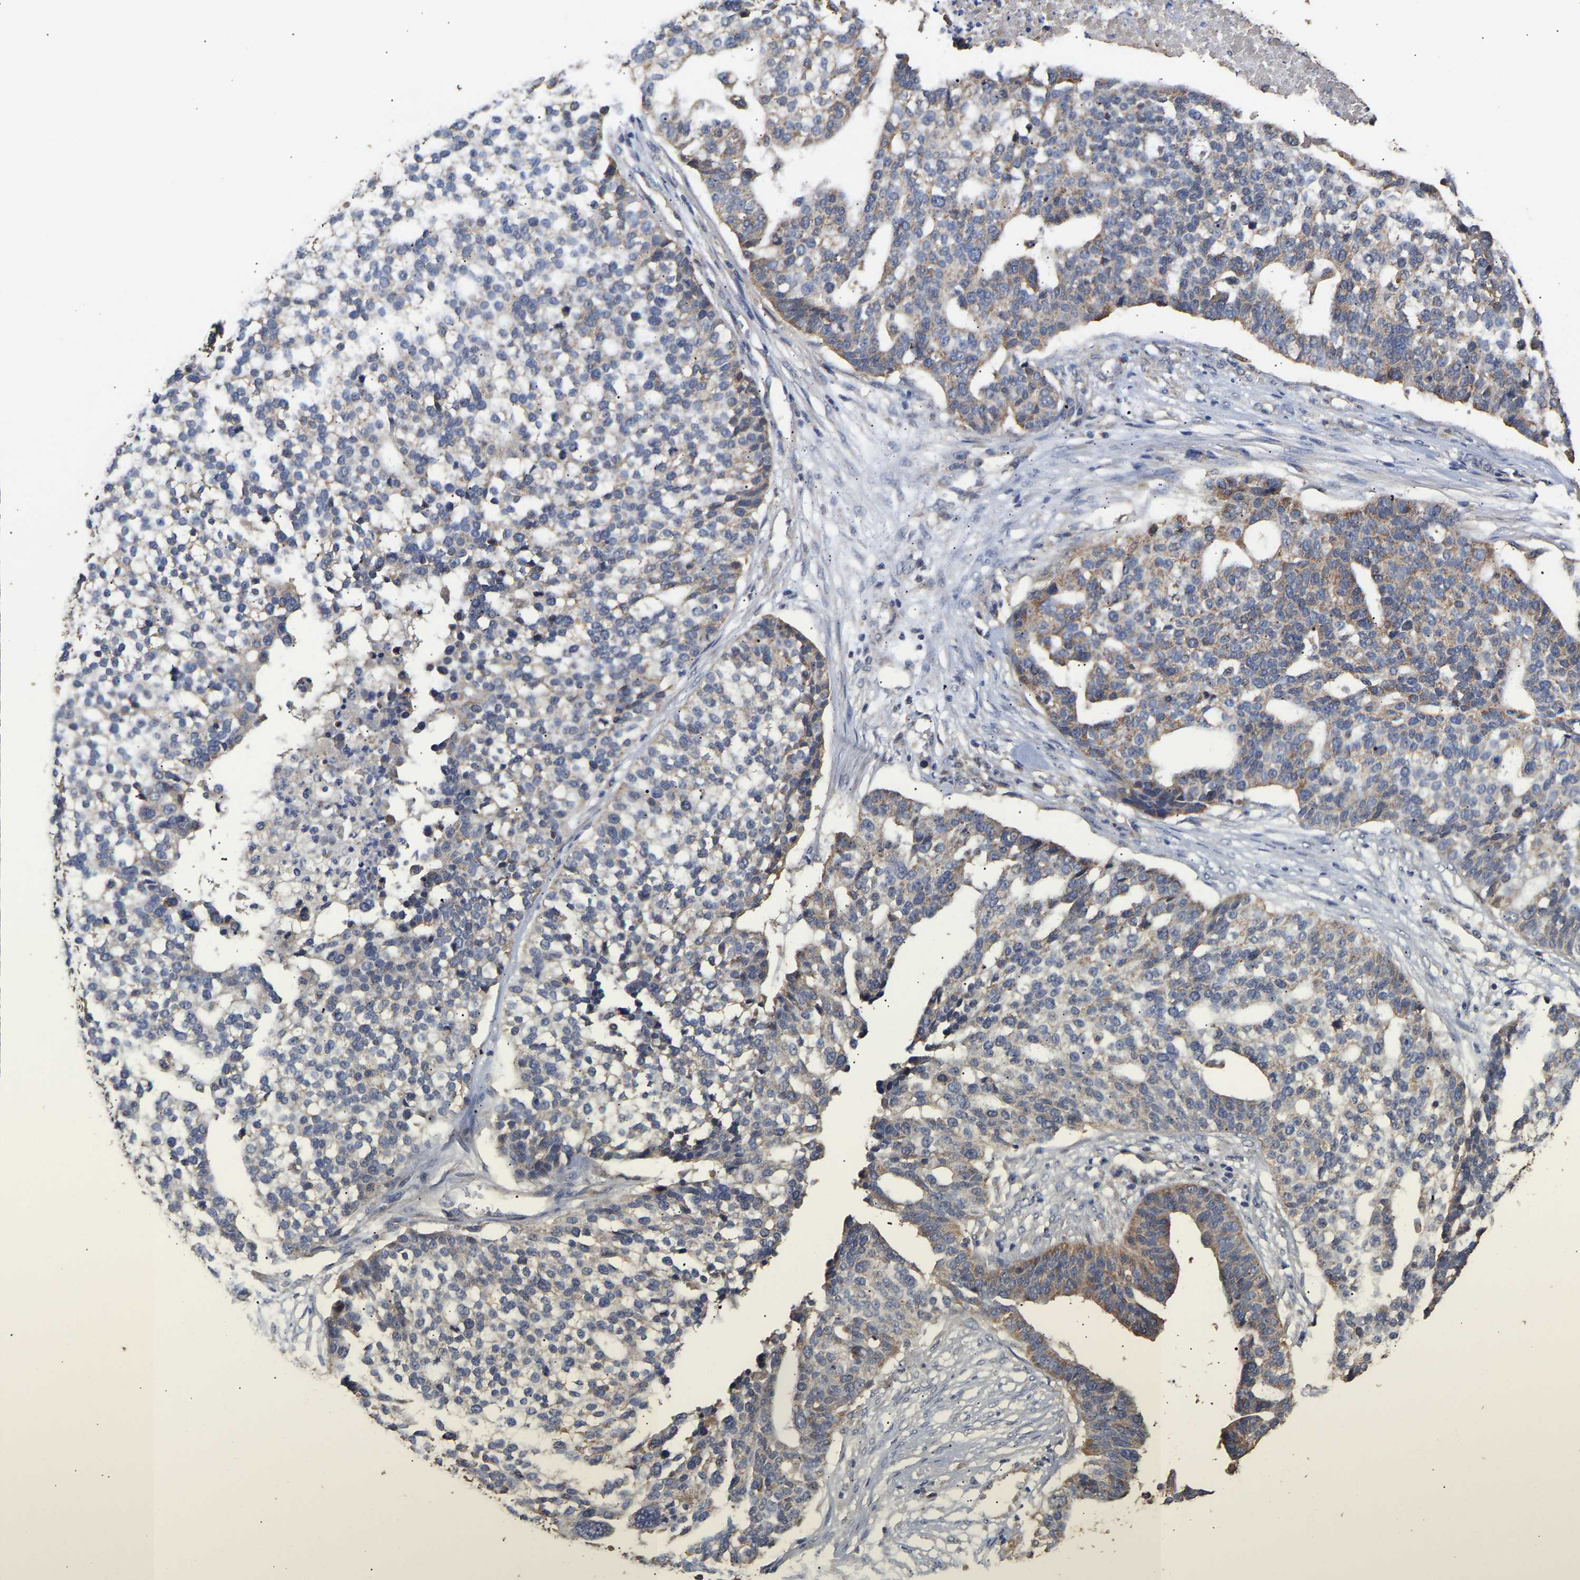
{"staining": {"intensity": "moderate", "quantity": "25%-75%", "location": "cytoplasmic/membranous"}, "tissue": "ovarian cancer", "cell_type": "Tumor cells", "image_type": "cancer", "snomed": [{"axis": "morphology", "description": "Cystadenocarcinoma, serous, NOS"}, {"axis": "topography", "description": "Ovary"}], "caption": "Immunohistochemistry (DAB (3,3'-diaminobenzidine)) staining of human serous cystadenocarcinoma (ovarian) exhibits moderate cytoplasmic/membranous protein staining in approximately 25%-75% of tumor cells.", "gene": "ZNF26", "patient": {"sex": "female", "age": 59}}